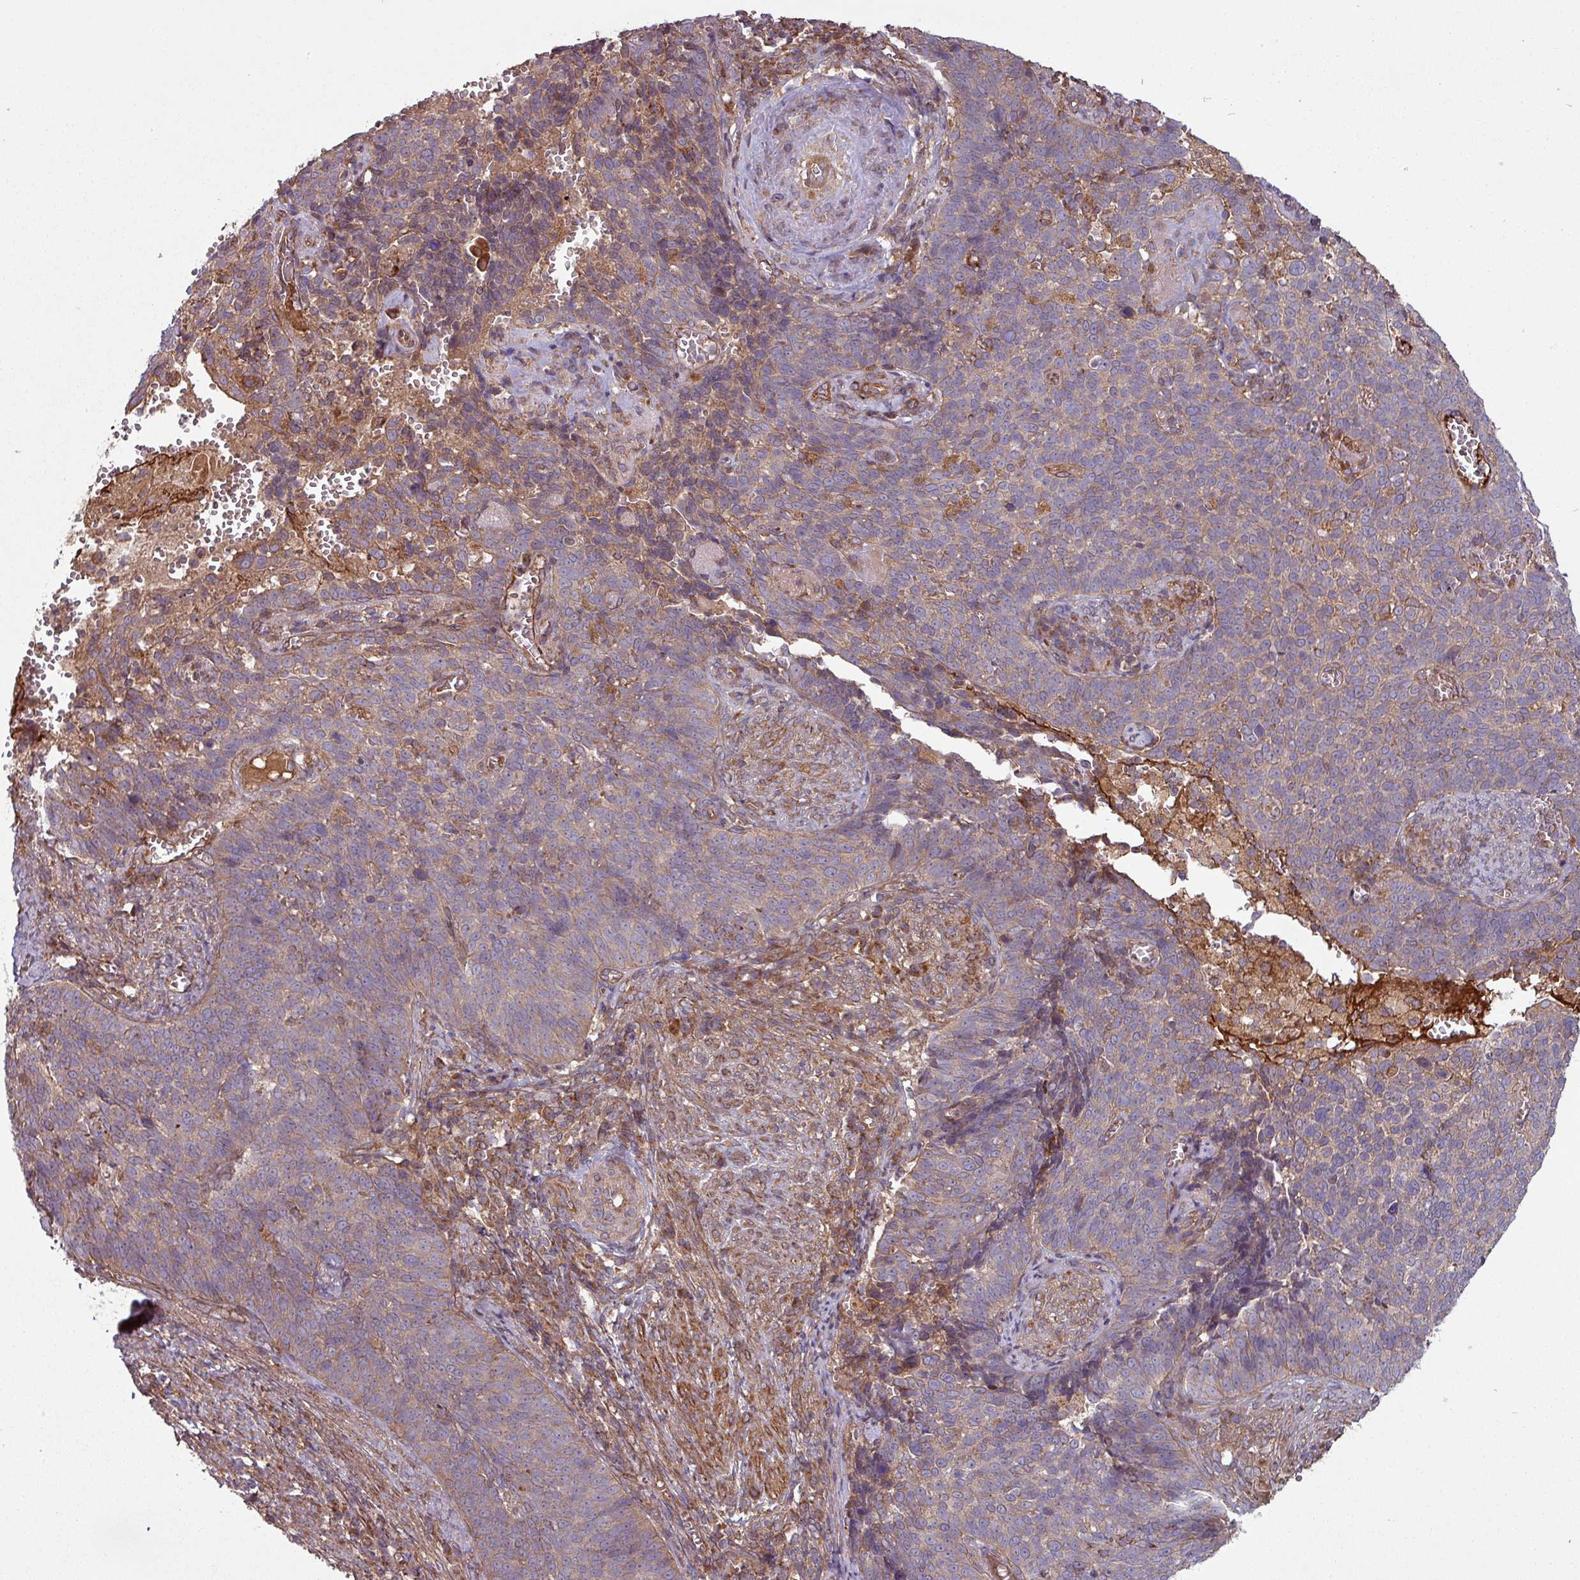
{"staining": {"intensity": "weak", "quantity": "25%-75%", "location": "cytoplasmic/membranous"}, "tissue": "cervical cancer", "cell_type": "Tumor cells", "image_type": "cancer", "snomed": [{"axis": "morphology", "description": "Normal tissue, NOS"}, {"axis": "morphology", "description": "Squamous cell carcinoma, NOS"}, {"axis": "topography", "description": "Cervix"}], "caption": "A brown stain shows weak cytoplasmic/membranous positivity of a protein in cervical squamous cell carcinoma tumor cells. The staining is performed using DAB brown chromogen to label protein expression. The nuclei are counter-stained blue using hematoxylin.", "gene": "SNRNP25", "patient": {"sex": "female", "age": 39}}